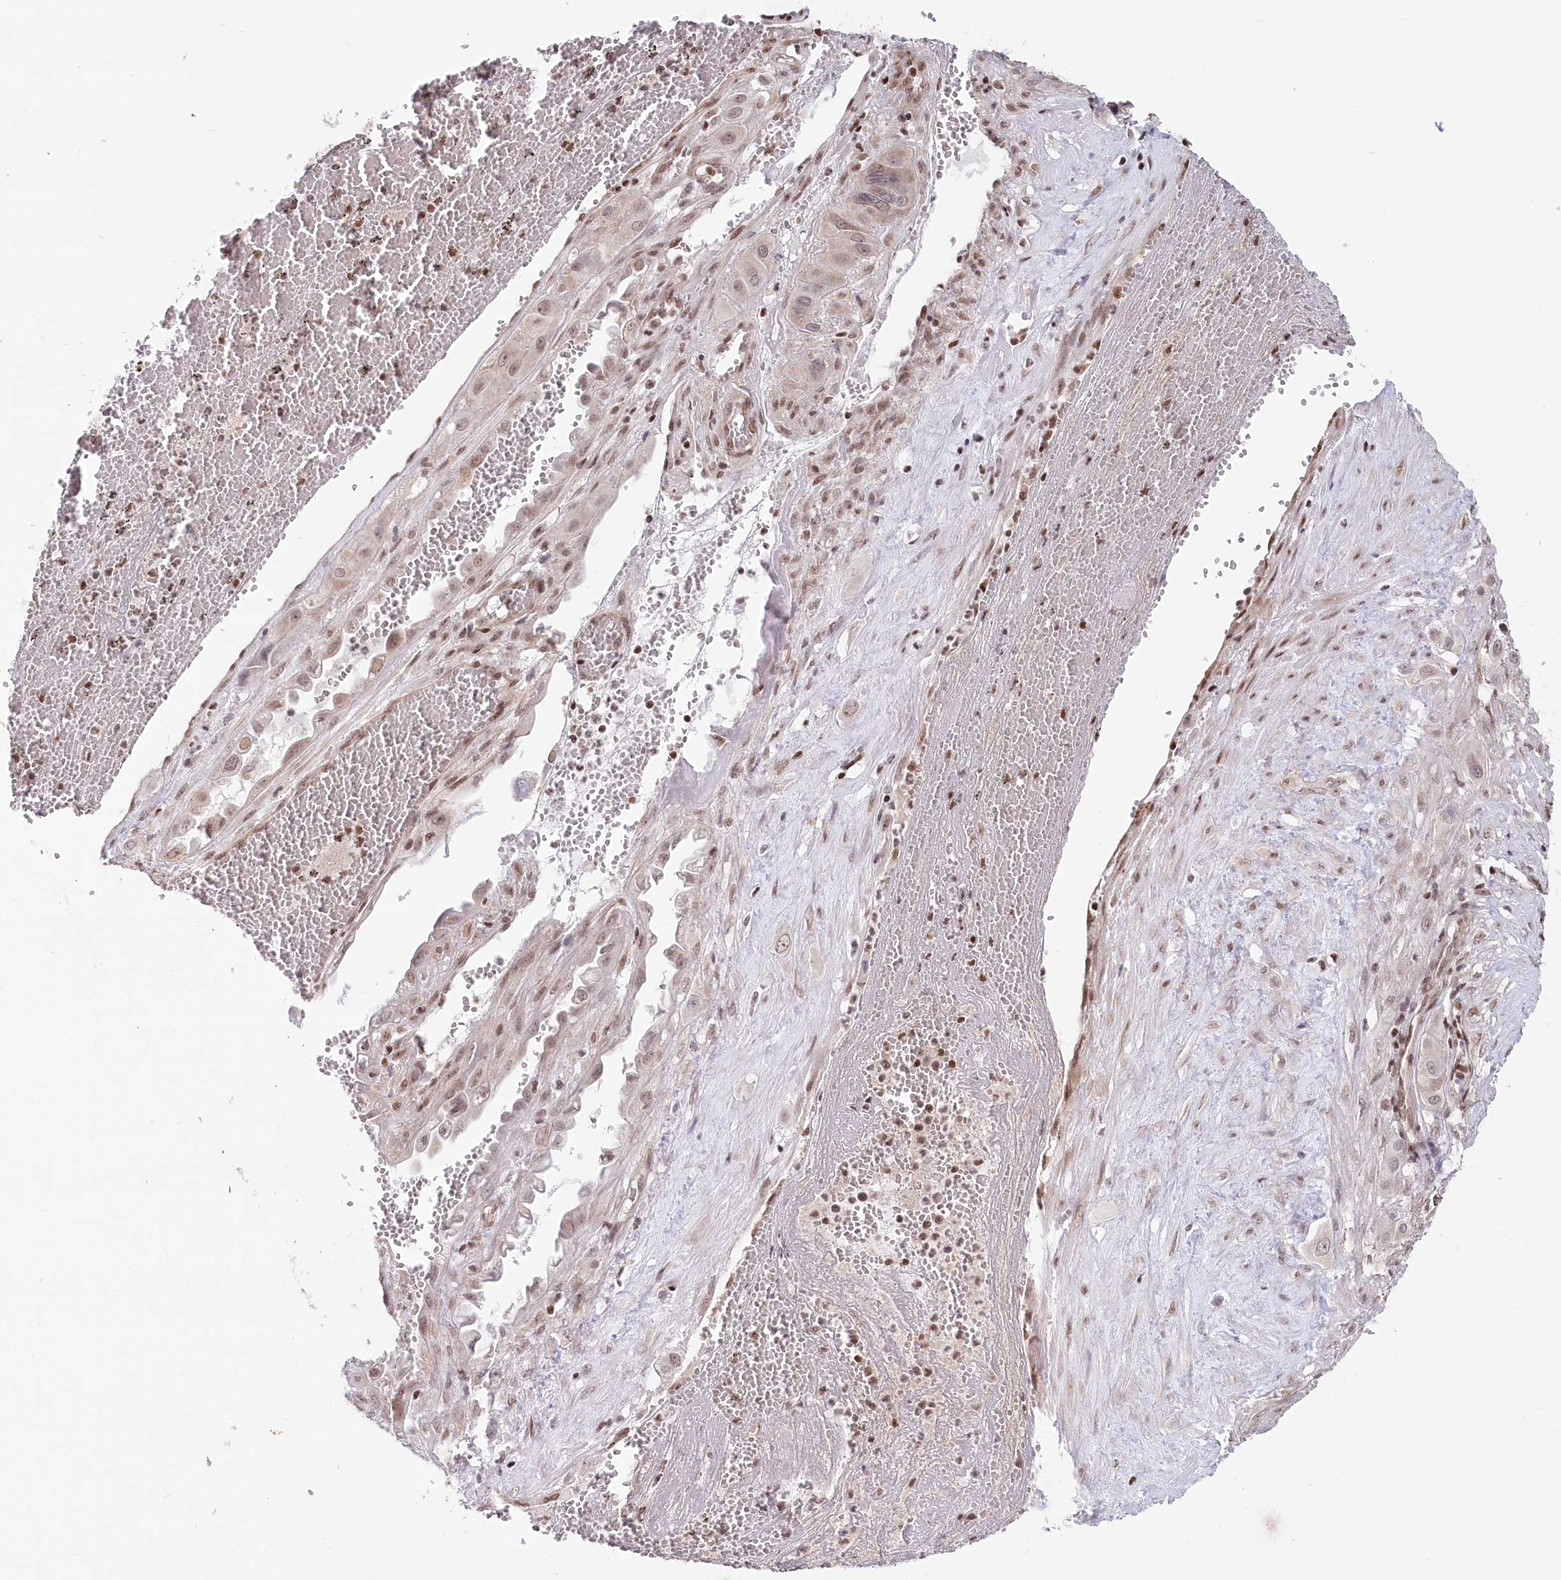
{"staining": {"intensity": "weak", "quantity": "25%-75%", "location": "nuclear"}, "tissue": "cervical cancer", "cell_type": "Tumor cells", "image_type": "cancer", "snomed": [{"axis": "morphology", "description": "Squamous cell carcinoma, NOS"}, {"axis": "topography", "description": "Cervix"}], "caption": "A brown stain shows weak nuclear staining of a protein in cervical cancer tumor cells.", "gene": "CGGBP1", "patient": {"sex": "female", "age": 34}}